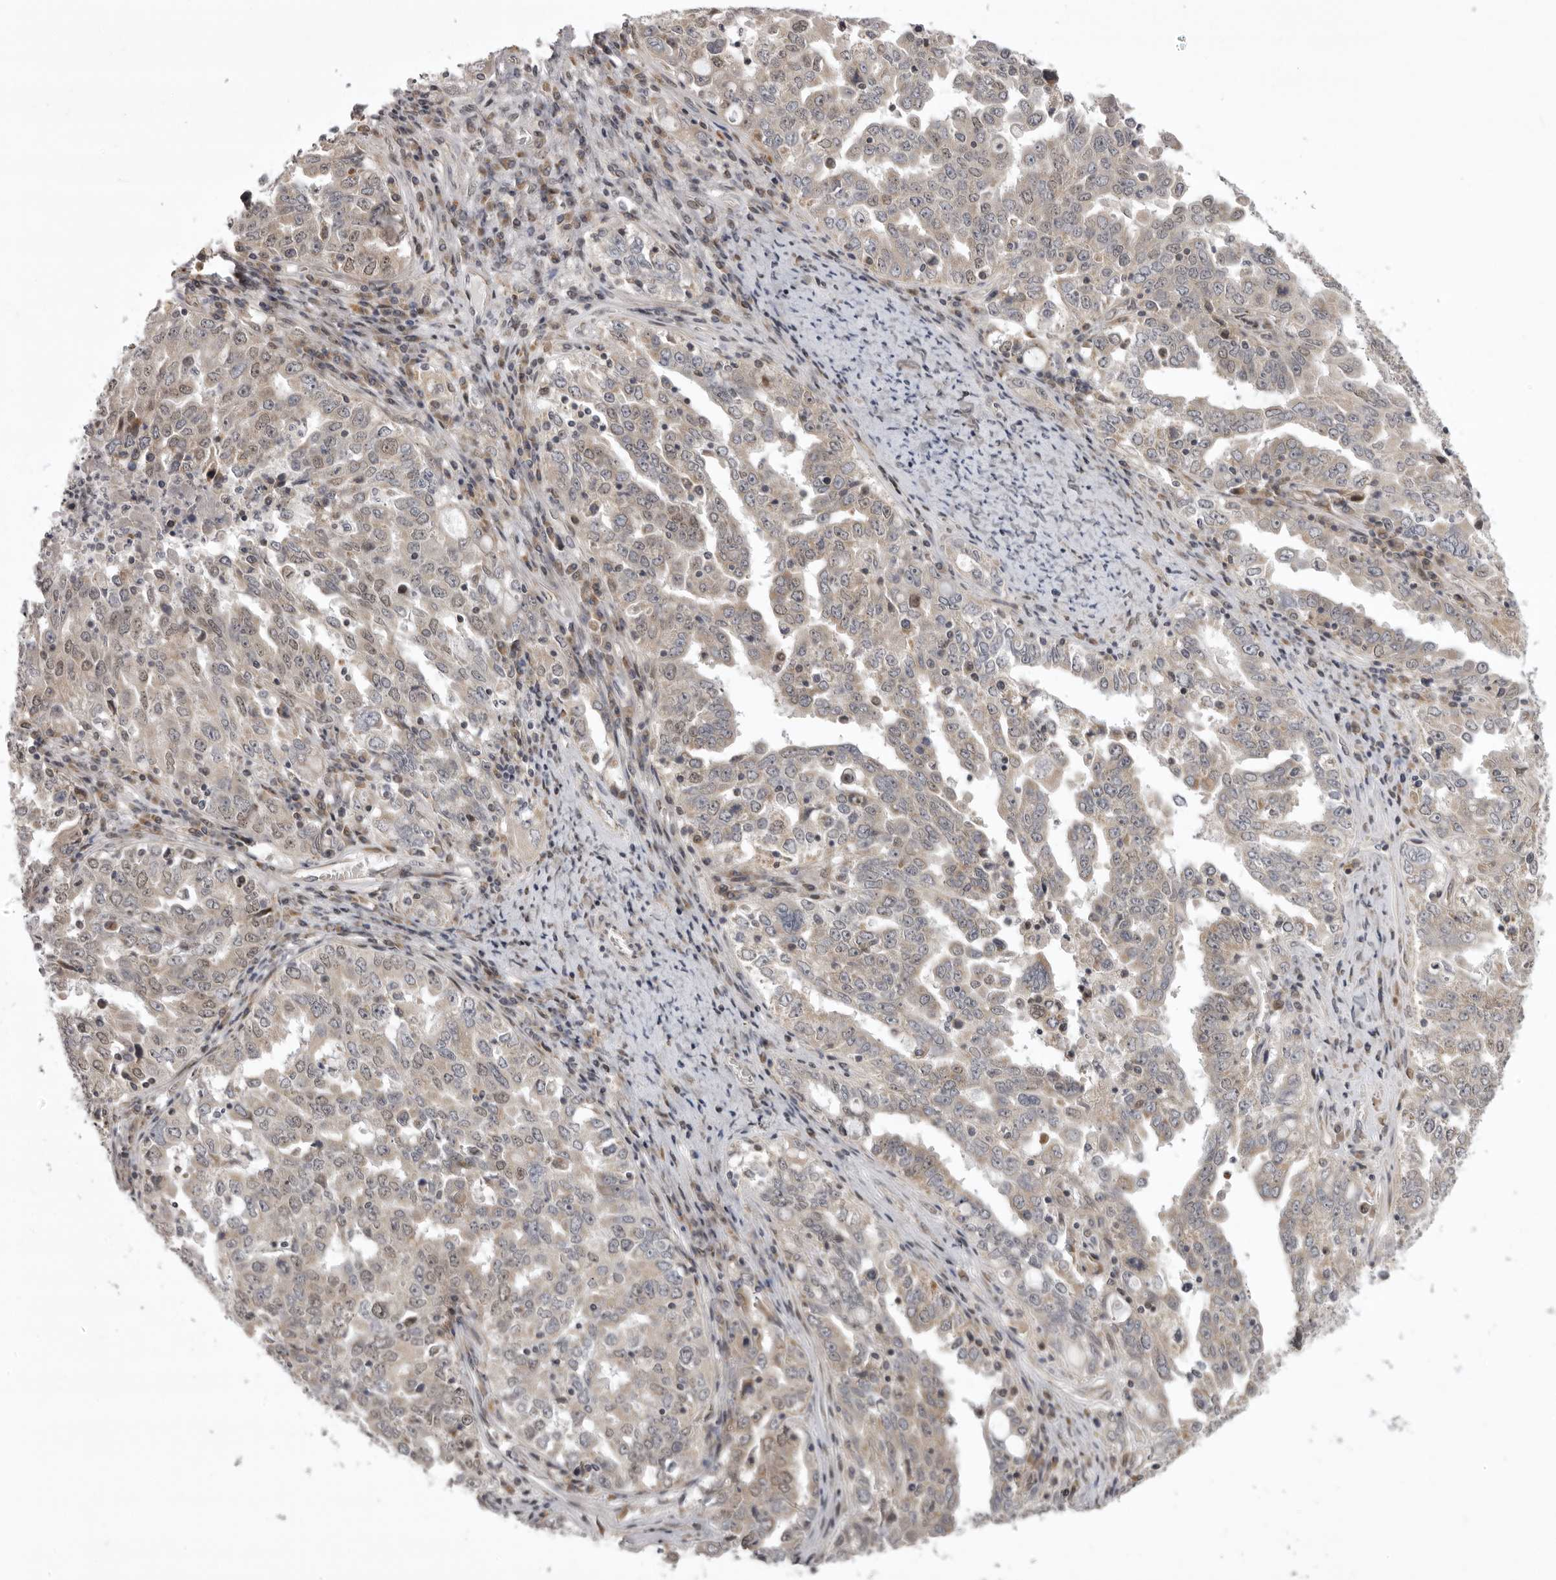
{"staining": {"intensity": "weak", "quantity": "25%-75%", "location": "cytoplasmic/membranous,nuclear"}, "tissue": "ovarian cancer", "cell_type": "Tumor cells", "image_type": "cancer", "snomed": [{"axis": "morphology", "description": "Carcinoma, endometroid"}, {"axis": "topography", "description": "Ovary"}], "caption": "Protein staining of ovarian endometroid carcinoma tissue exhibits weak cytoplasmic/membranous and nuclear staining in about 25%-75% of tumor cells.", "gene": "C1orf109", "patient": {"sex": "female", "age": 62}}